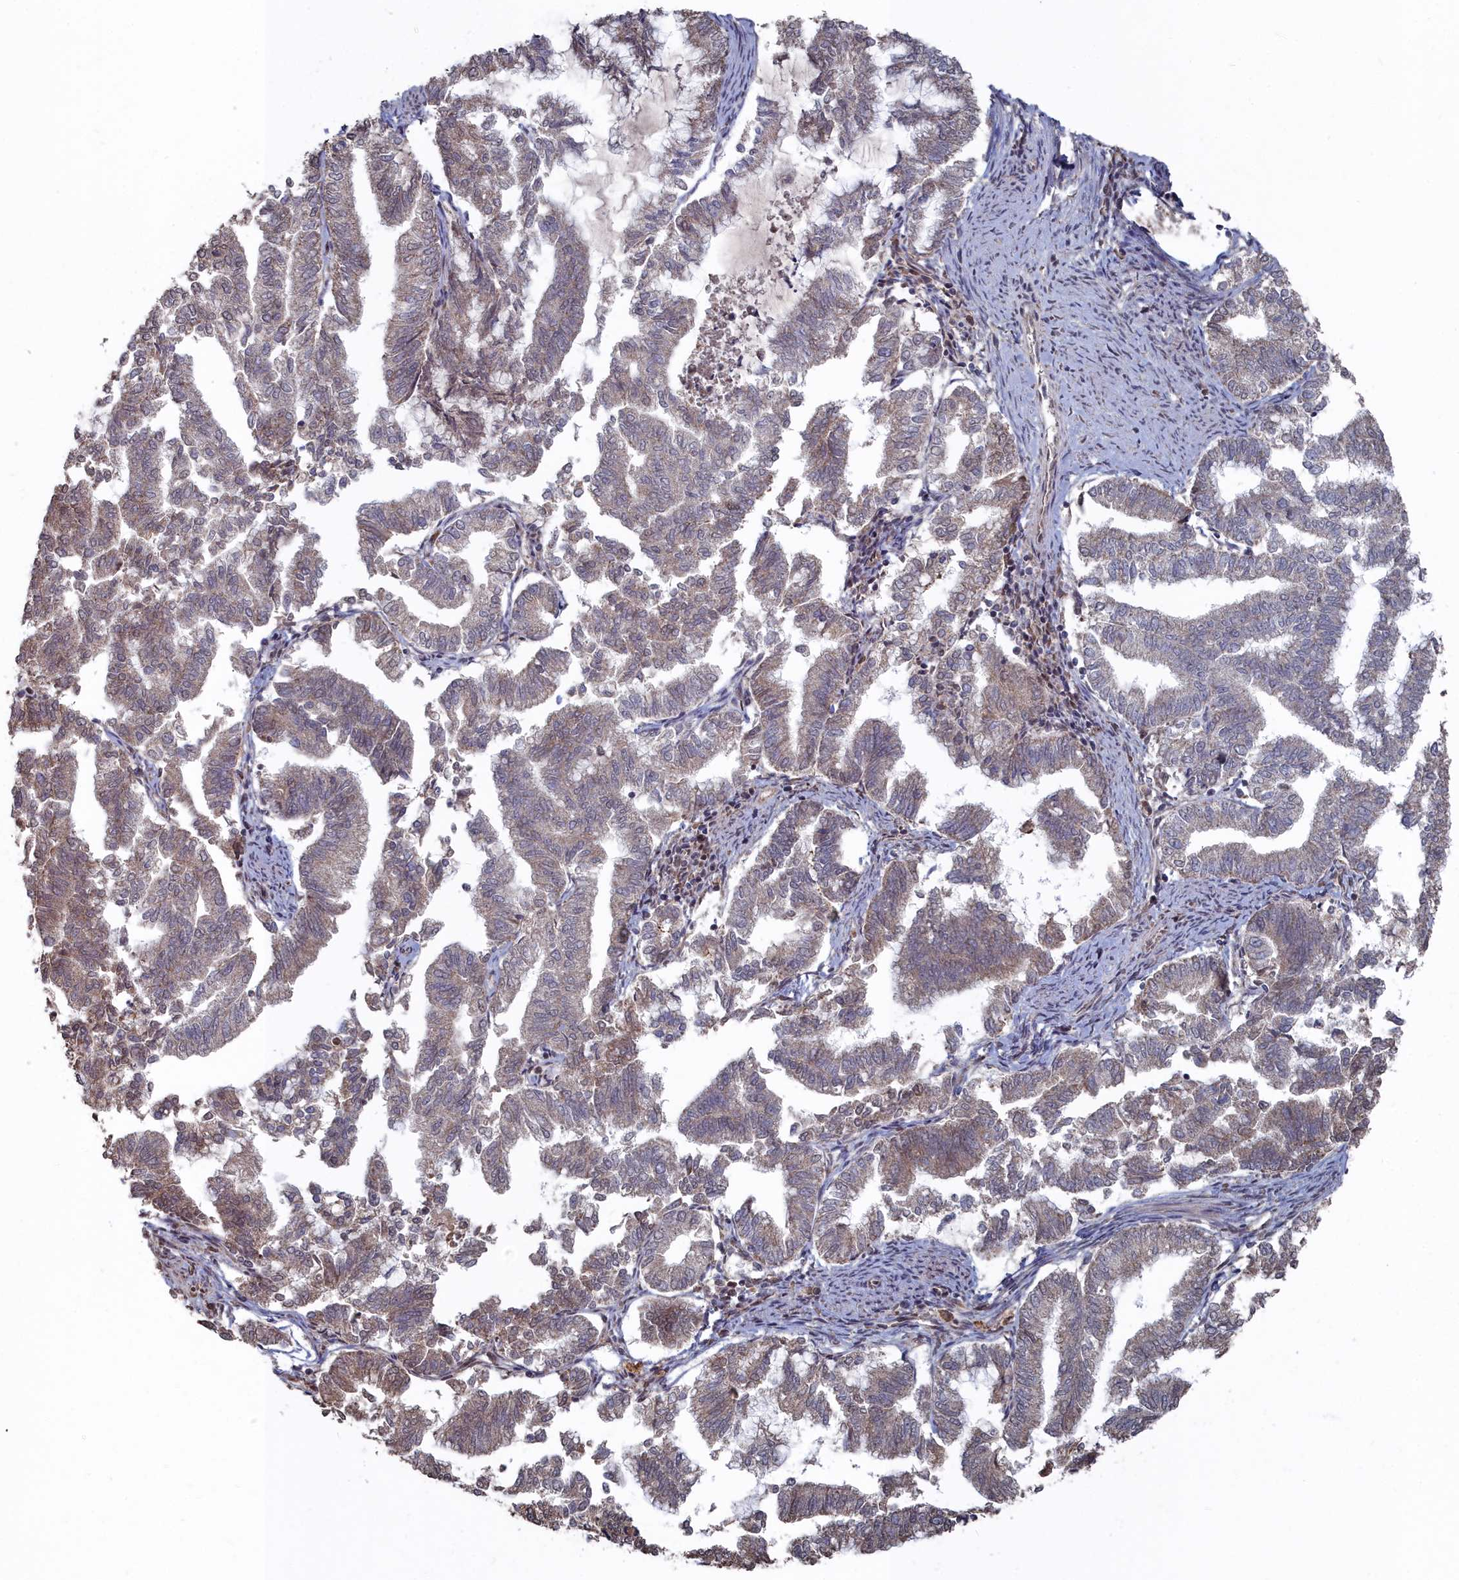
{"staining": {"intensity": "weak", "quantity": "25%-75%", "location": "cytoplasmic/membranous"}, "tissue": "endometrial cancer", "cell_type": "Tumor cells", "image_type": "cancer", "snomed": [{"axis": "morphology", "description": "Adenocarcinoma, NOS"}, {"axis": "topography", "description": "Endometrium"}], "caption": "IHC histopathology image of neoplastic tissue: endometrial cancer stained using immunohistochemistry (IHC) displays low levels of weak protein expression localized specifically in the cytoplasmic/membranous of tumor cells, appearing as a cytoplasmic/membranous brown color.", "gene": "CCNP", "patient": {"sex": "female", "age": 79}}